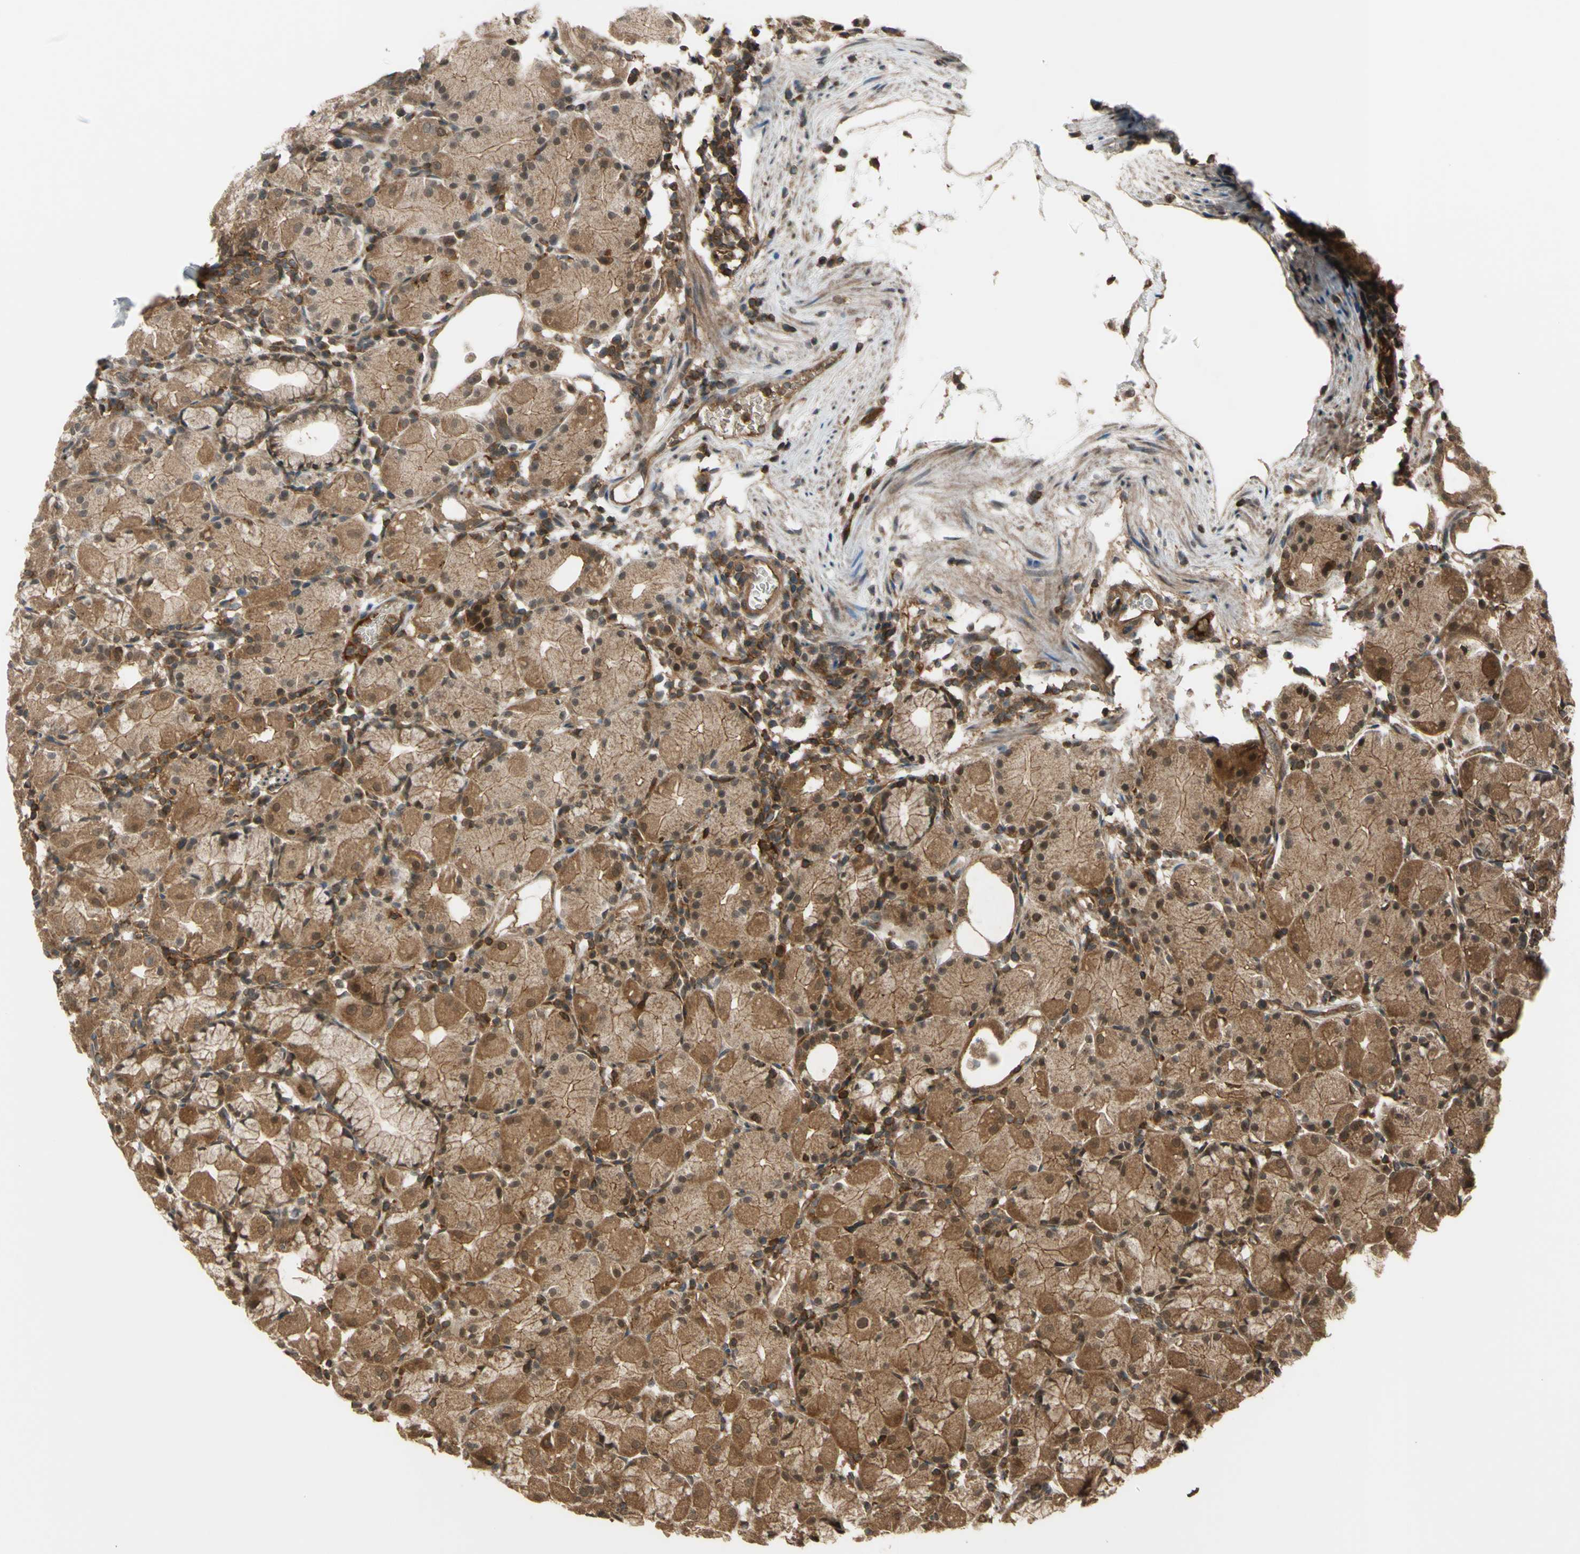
{"staining": {"intensity": "moderate", "quantity": ">75%", "location": "cytoplasmic/membranous,nuclear"}, "tissue": "stomach", "cell_type": "Glandular cells", "image_type": "normal", "snomed": [{"axis": "morphology", "description": "Normal tissue, NOS"}, {"axis": "topography", "description": "Stomach"}, {"axis": "topography", "description": "Stomach, lower"}], "caption": "IHC photomicrograph of benign stomach: human stomach stained using immunohistochemistry shows medium levels of moderate protein expression localized specifically in the cytoplasmic/membranous,nuclear of glandular cells, appearing as a cytoplasmic/membranous,nuclear brown color.", "gene": "FLII", "patient": {"sex": "female", "age": 75}}